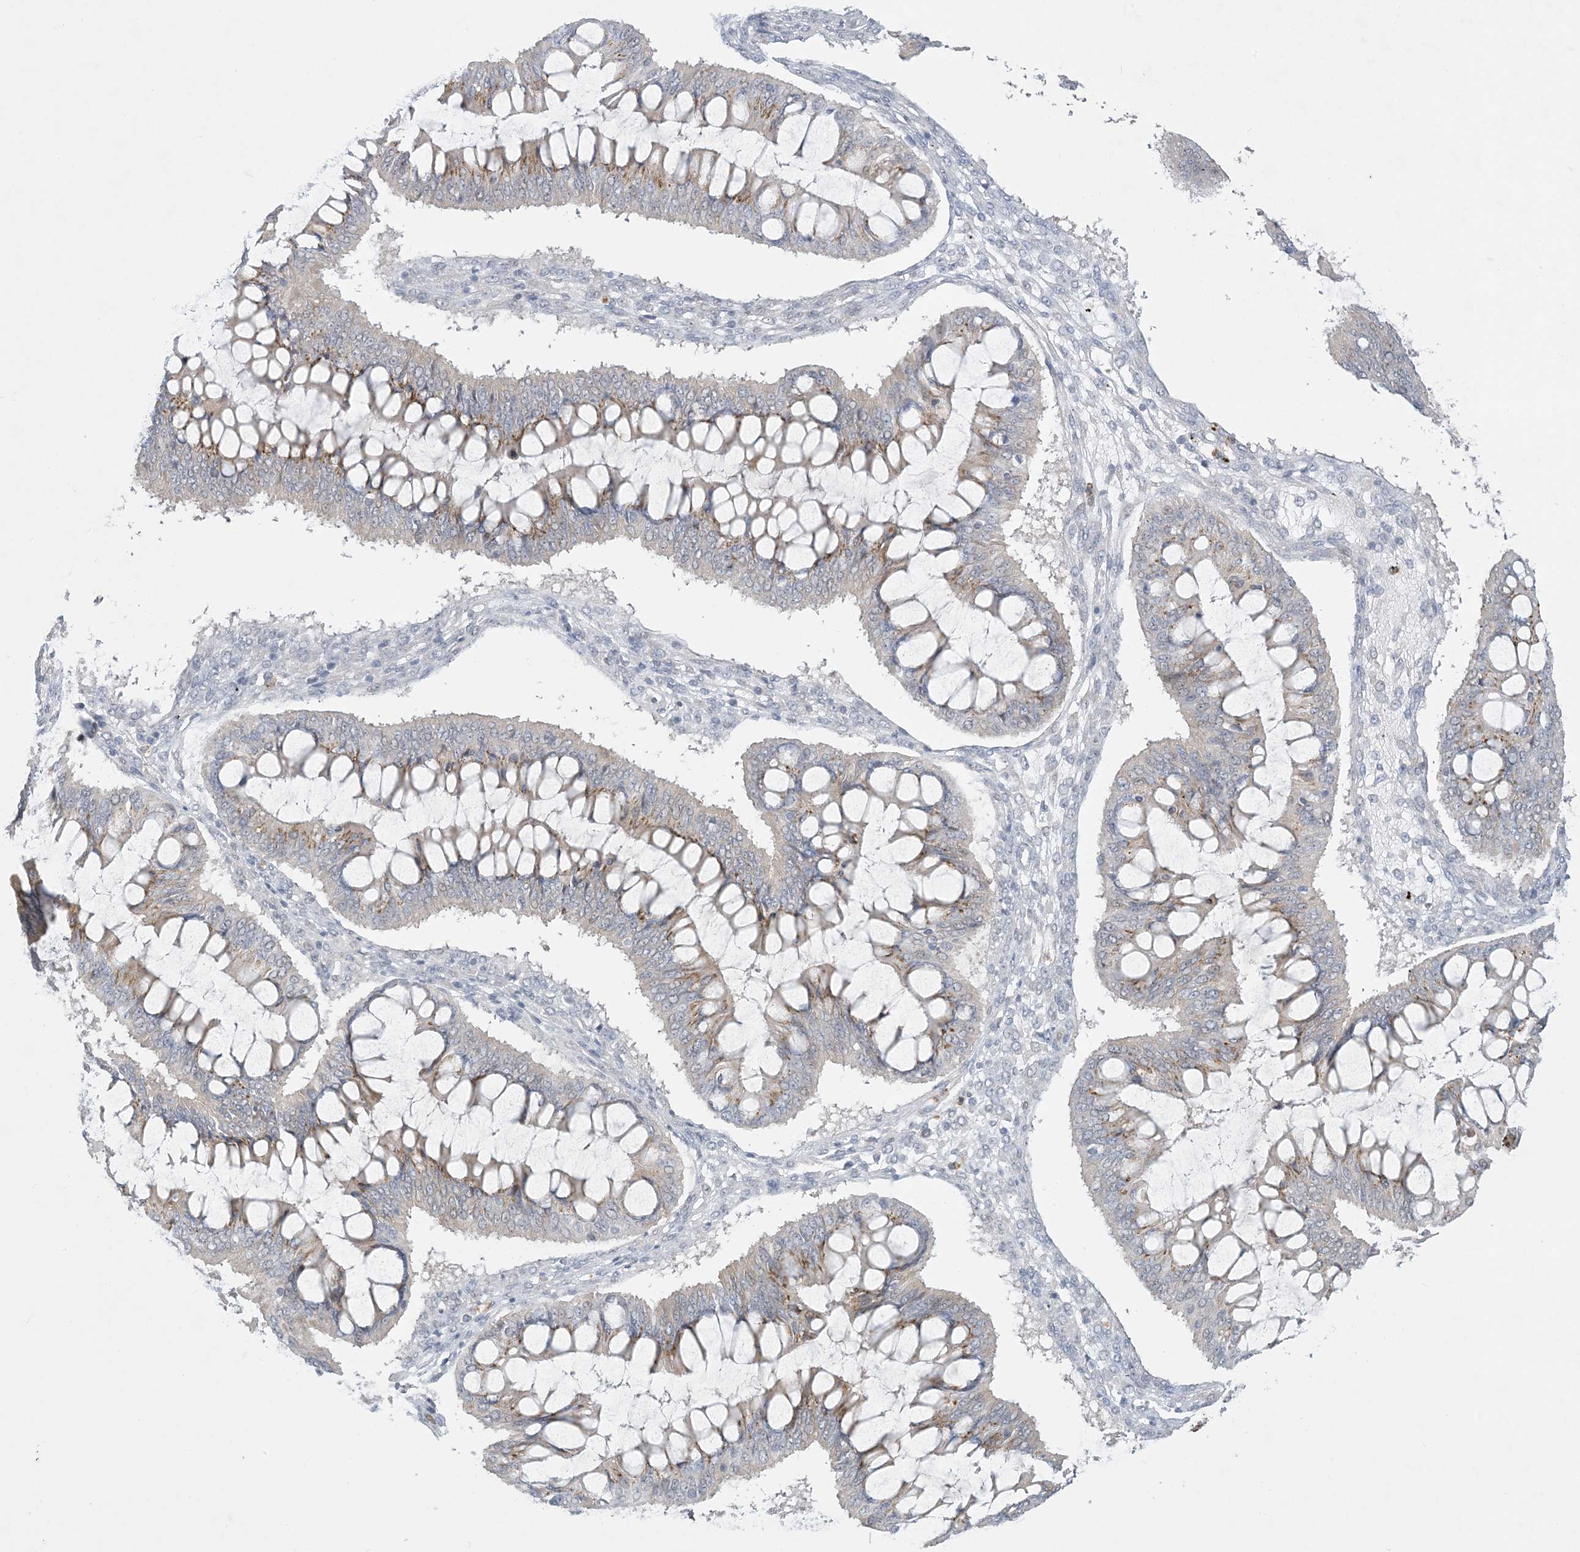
{"staining": {"intensity": "weak", "quantity": "25%-75%", "location": "cytoplasmic/membranous"}, "tissue": "ovarian cancer", "cell_type": "Tumor cells", "image_type": "cancer", "snomed": [{"axis": "morphology", "description": "Cystadenocarcinoma, mucinous, NOS"}, {"axis": "topography", "description": "Ovary"}], "caption": "Mucinous cystadenocarcinoma (ovarian) tissue demonstrates weak cytoplasmic/membranous staining in approximately 25%-75% of tumor cells", "gene": "KIF3A", "patient": {"sex": "female", "age": 73}}